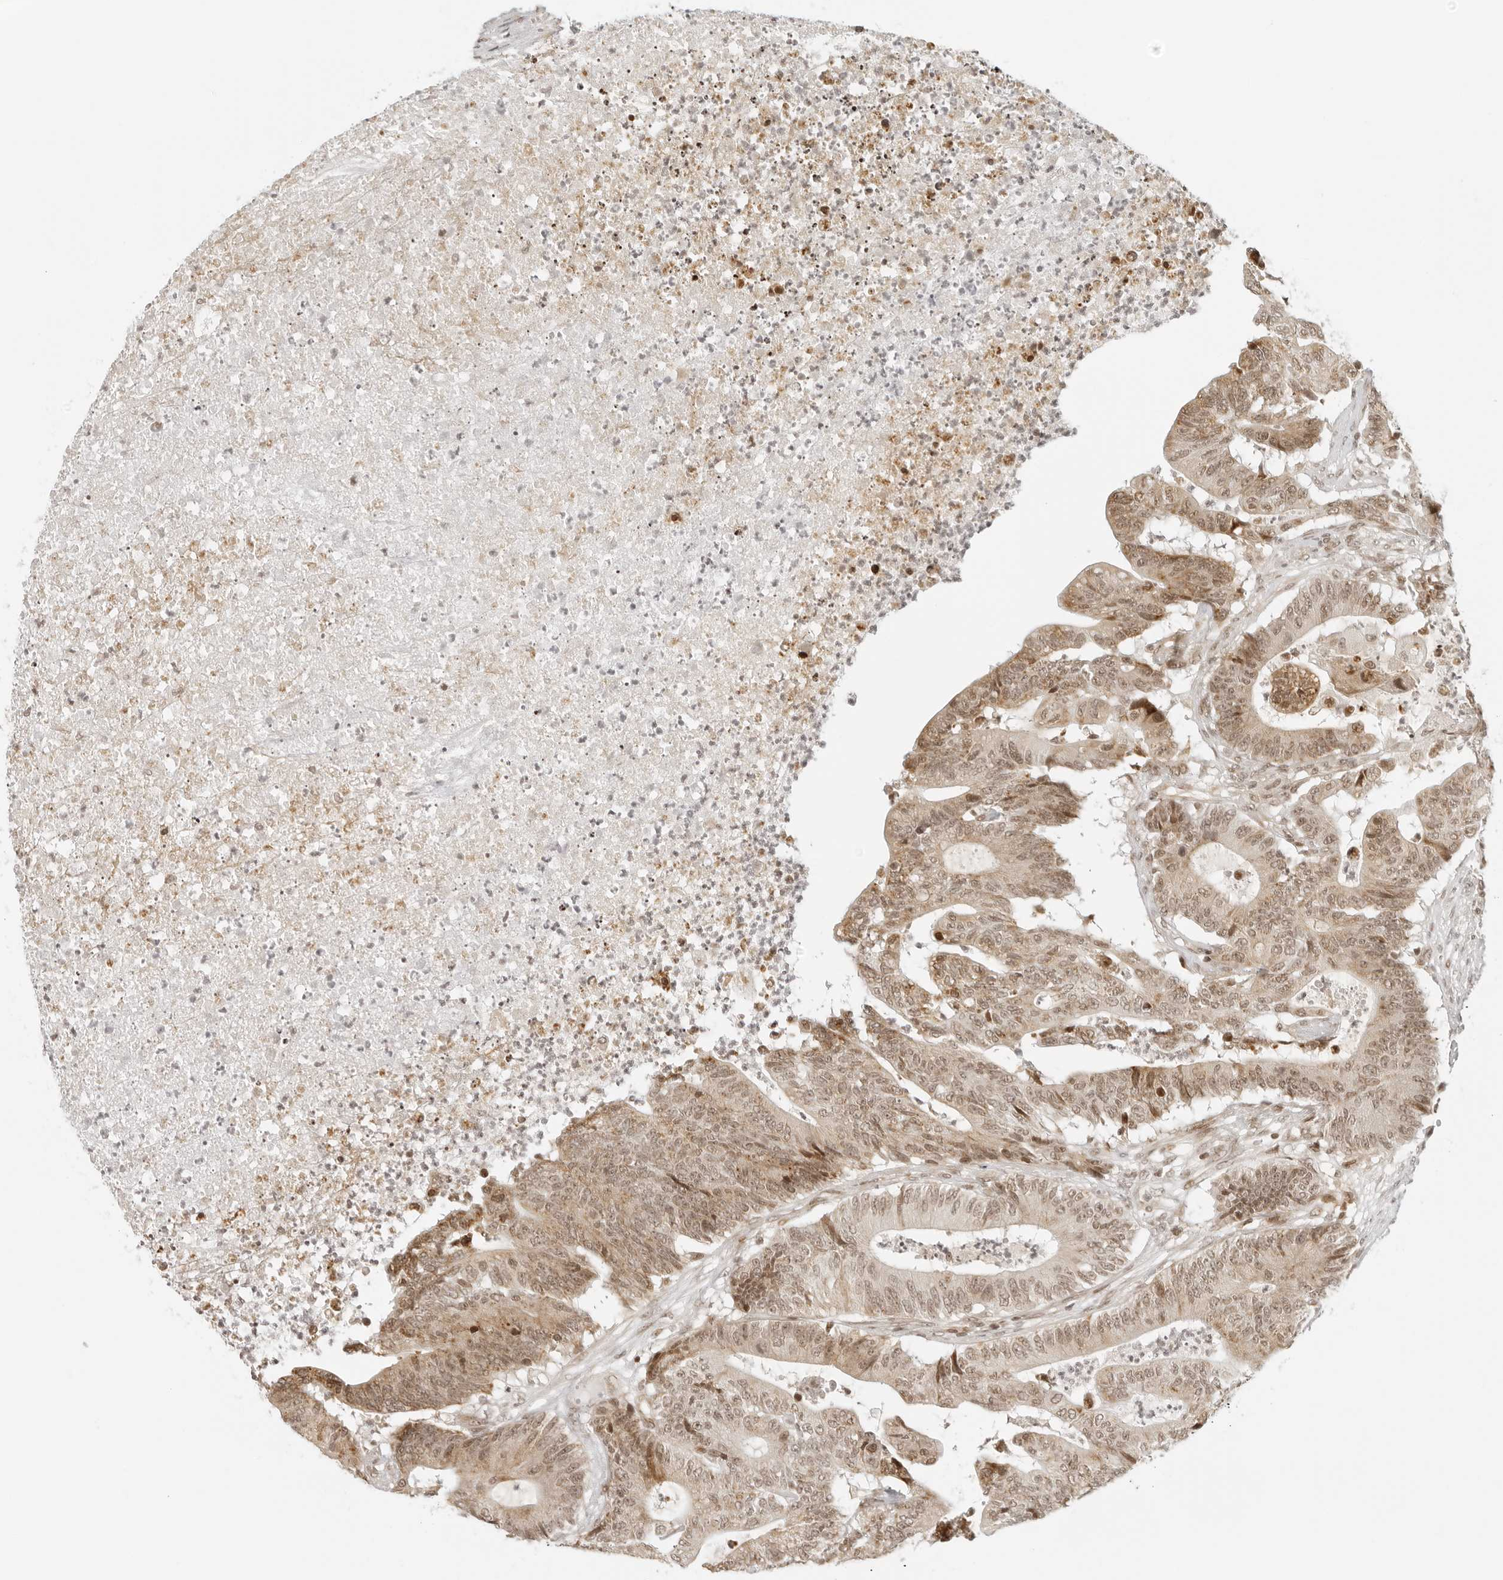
{"staining": {"intensity": "moderate", "quantity": ">75%", "location": "cytoplasmic/membranous,nuclear"}, "tissue": "colorectal cancer", "cell_type": "Tumor cells", "image_type": "cancer", "snomed": [{"axis": "morphology", "description": "Adenocarcinoma, NOS"}, {"axis": "topography", "description": "Colon"}], "caption": "Human colorectal cancer (adenocarcinoma) stained for a protein (brown) reveals moderate cytoplasmic/membranous and nuclear positive positivity in about >75% of tumor cells.", "gene": "ZNF407", "patient": {"sex": "female", "age": 84}}